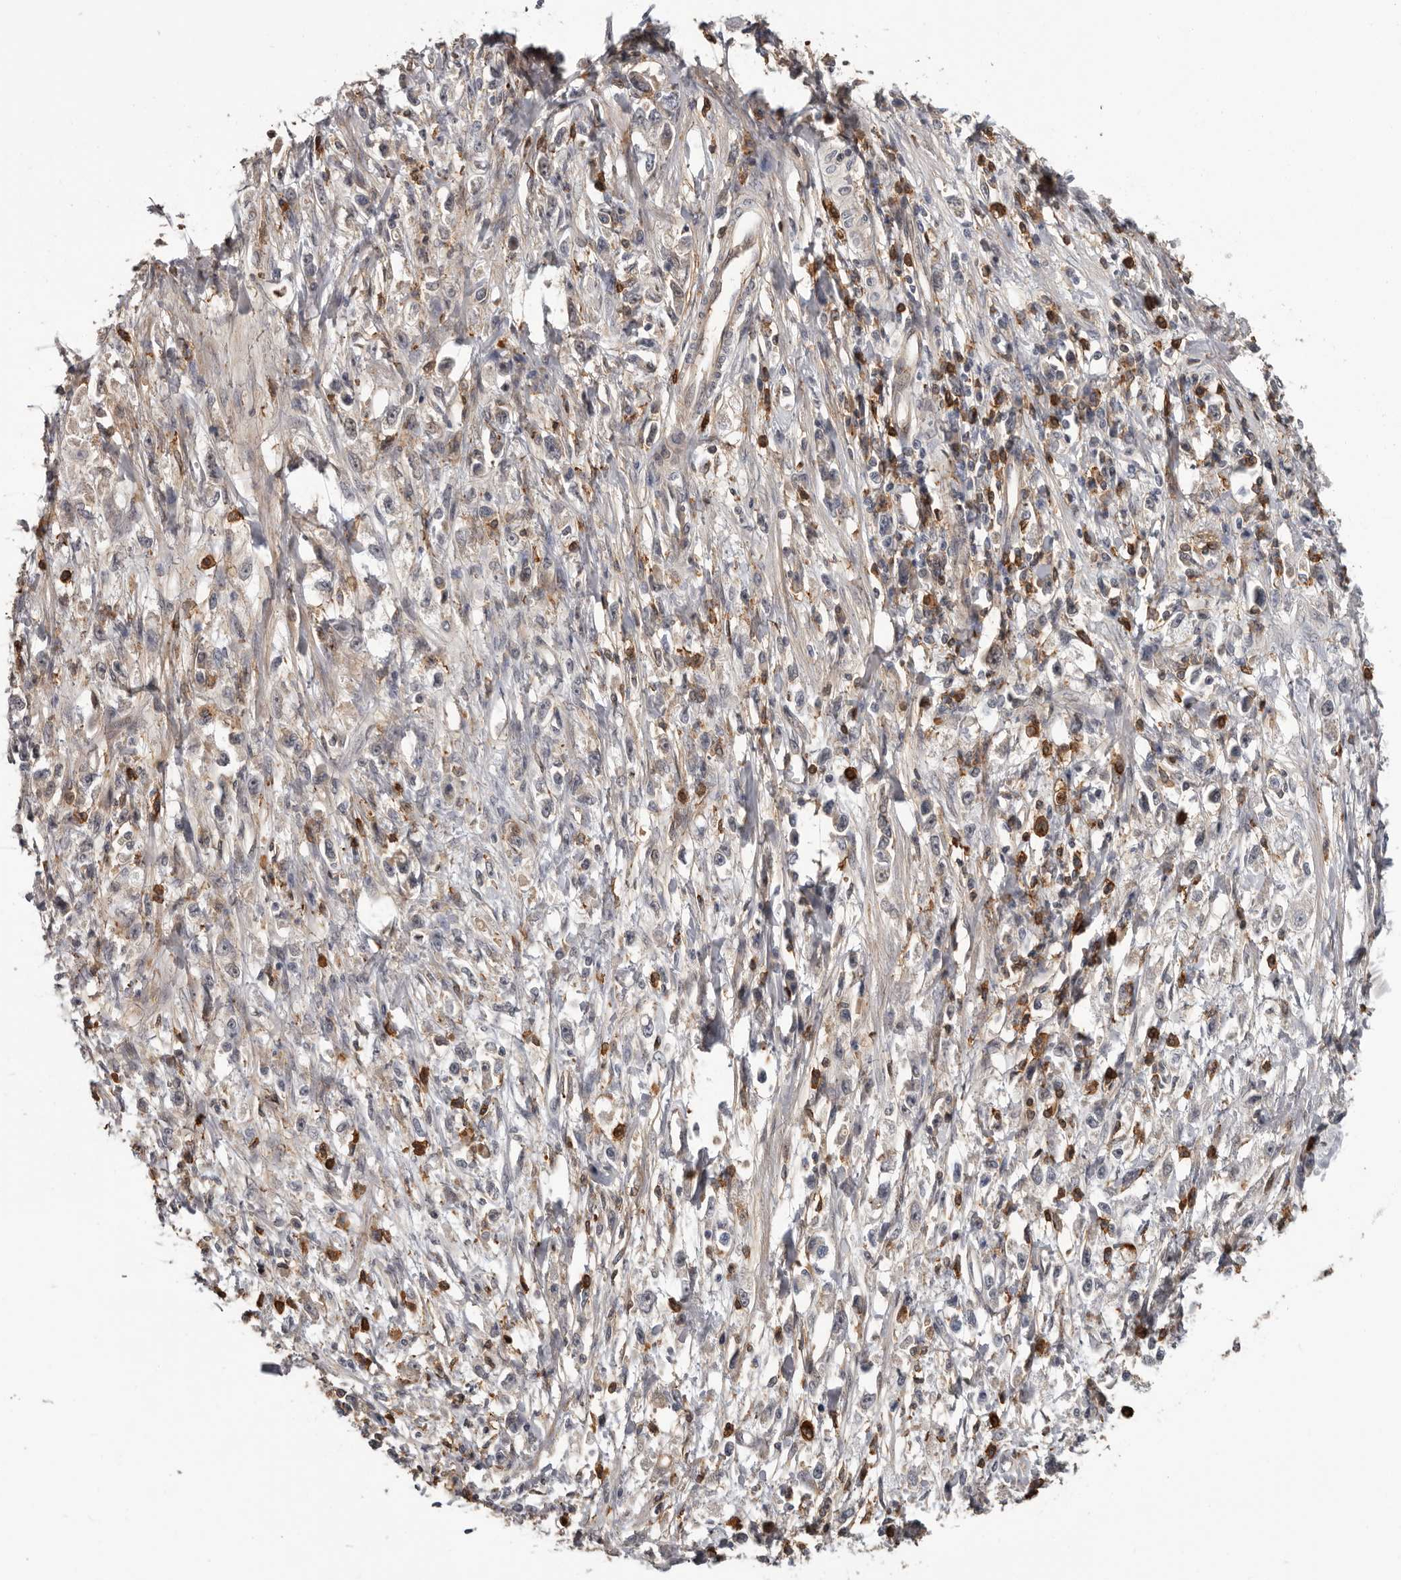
{"staining": {"intensity": "negative", "quantity": "none", "location": "none"}, "tissue": "stomach cancer", "cell_type": "Tumor cells", "image_type": "cancer", "snomed": [{"axis": "morphology", "description": "Adenocarcinoma, NOS"}, {"axis": "topography", "description": "Stomach"}], "caption": "This micrograph is of stomach cancer stained with immunohistochemistry to label a protein in brown with the nuclei are counter-stained blue. There is no expression in tumor cells. (Stains: DAB immunohistochemistry (IHC) with hematoxylin counter stain, Microscopy: brightfield microscopy at high magnification).", "gene": "PRR12", "patient": {"sex": "female", "age": 59}}